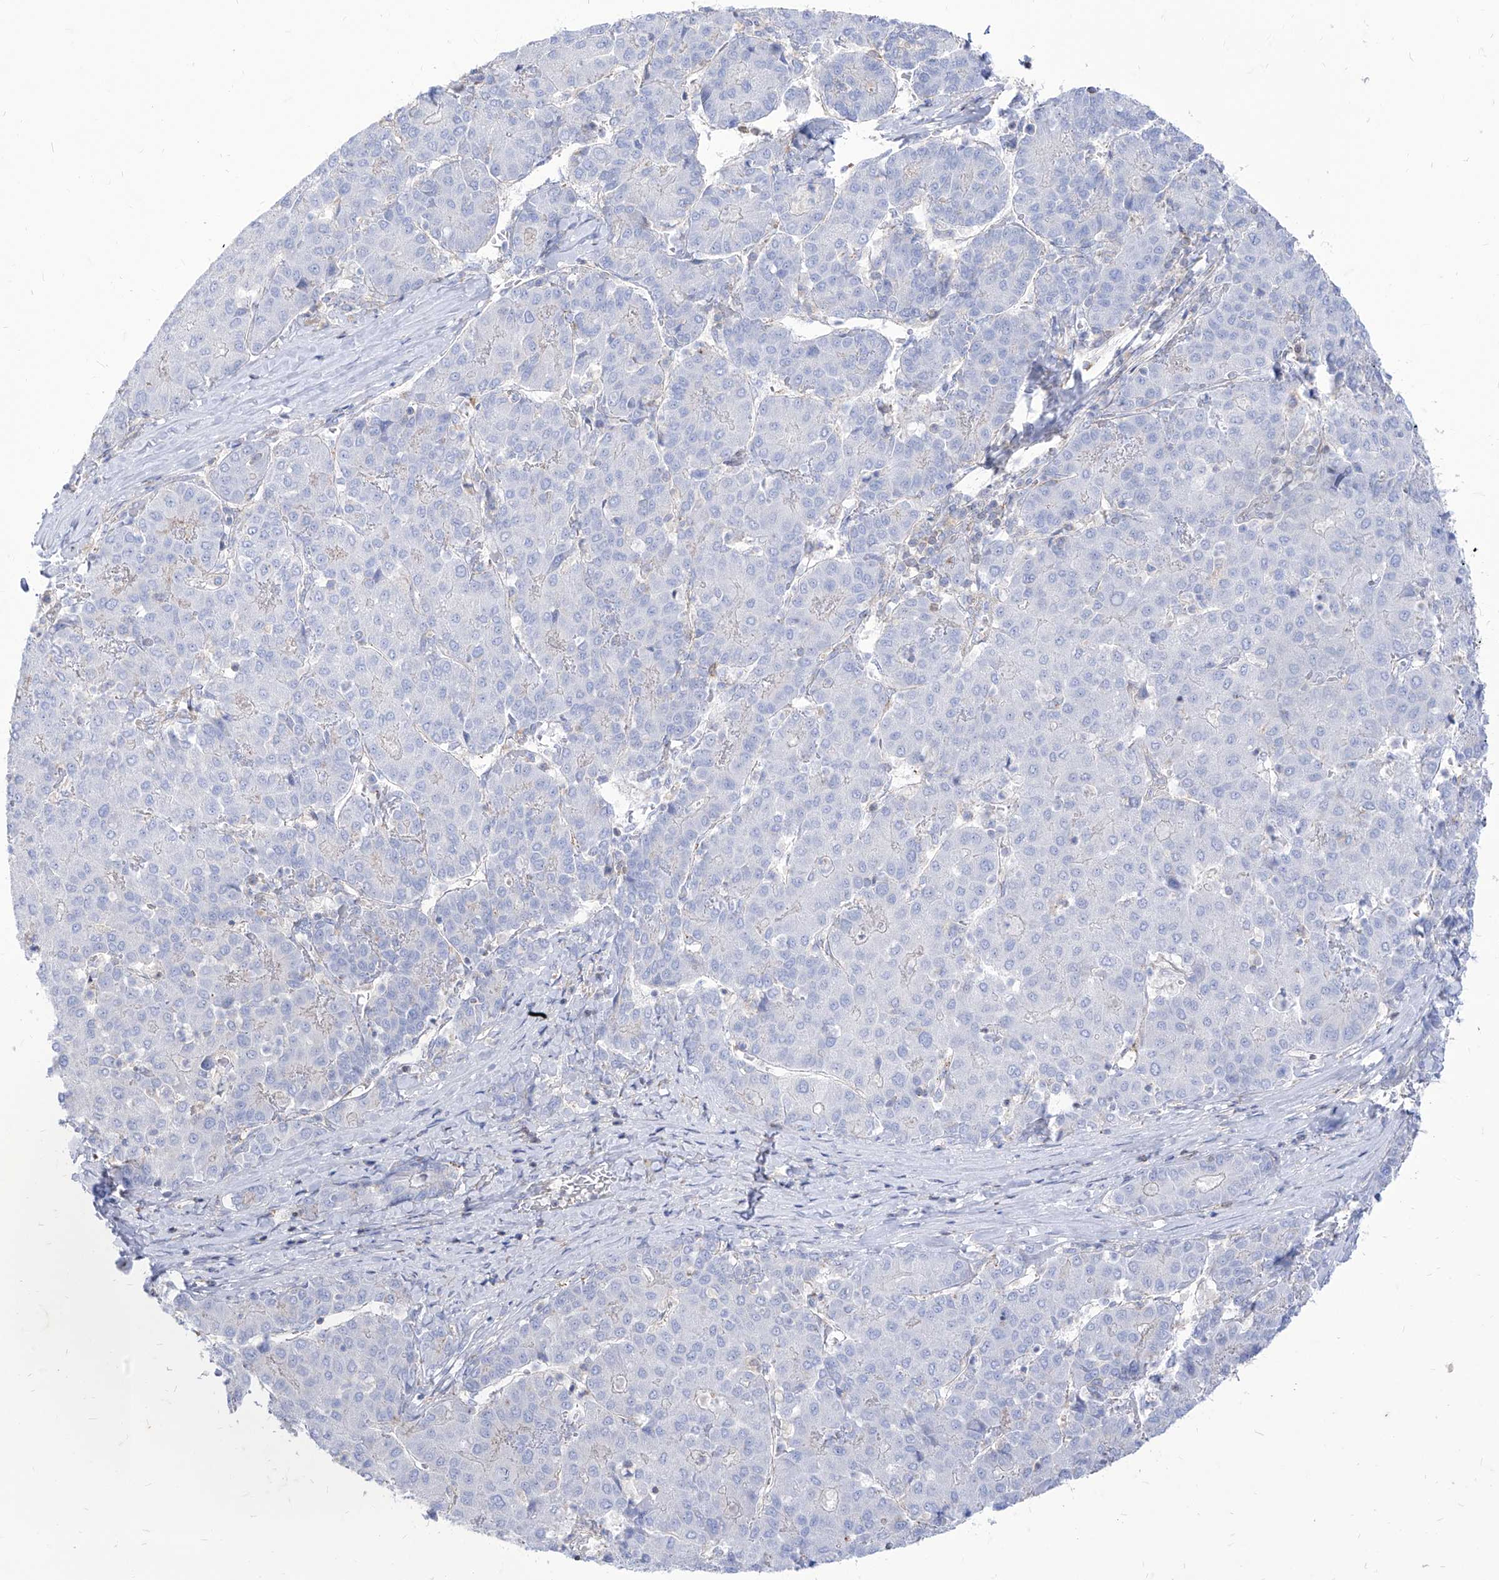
{"staining": {"intensity": "negative", "quantity": "none", "location": "none"}, "tissue": "liver cancer", "cell_type": "Tumor cells", "image_type": "cancer", "snomed": [{"axis": "morphology", "description": "Carcinoma, Hepatocellular, NOS"}, {"axis": "topography", "description": "Liver"}], "caption": "IHC histopathology image of neoplastic tissue: hepatocellular carcinoma (liver) stained with DAB (3,3'-diaminobenzidine) displays no significant protein expression in tumor cells. (Brightfield microscopy of DAB (3,3'-diaminobenzidine) immunohistochemistry (IHC) at high magnification).", "gene": "C1orf74", "patient": {"sex": "male", "age": 65}}